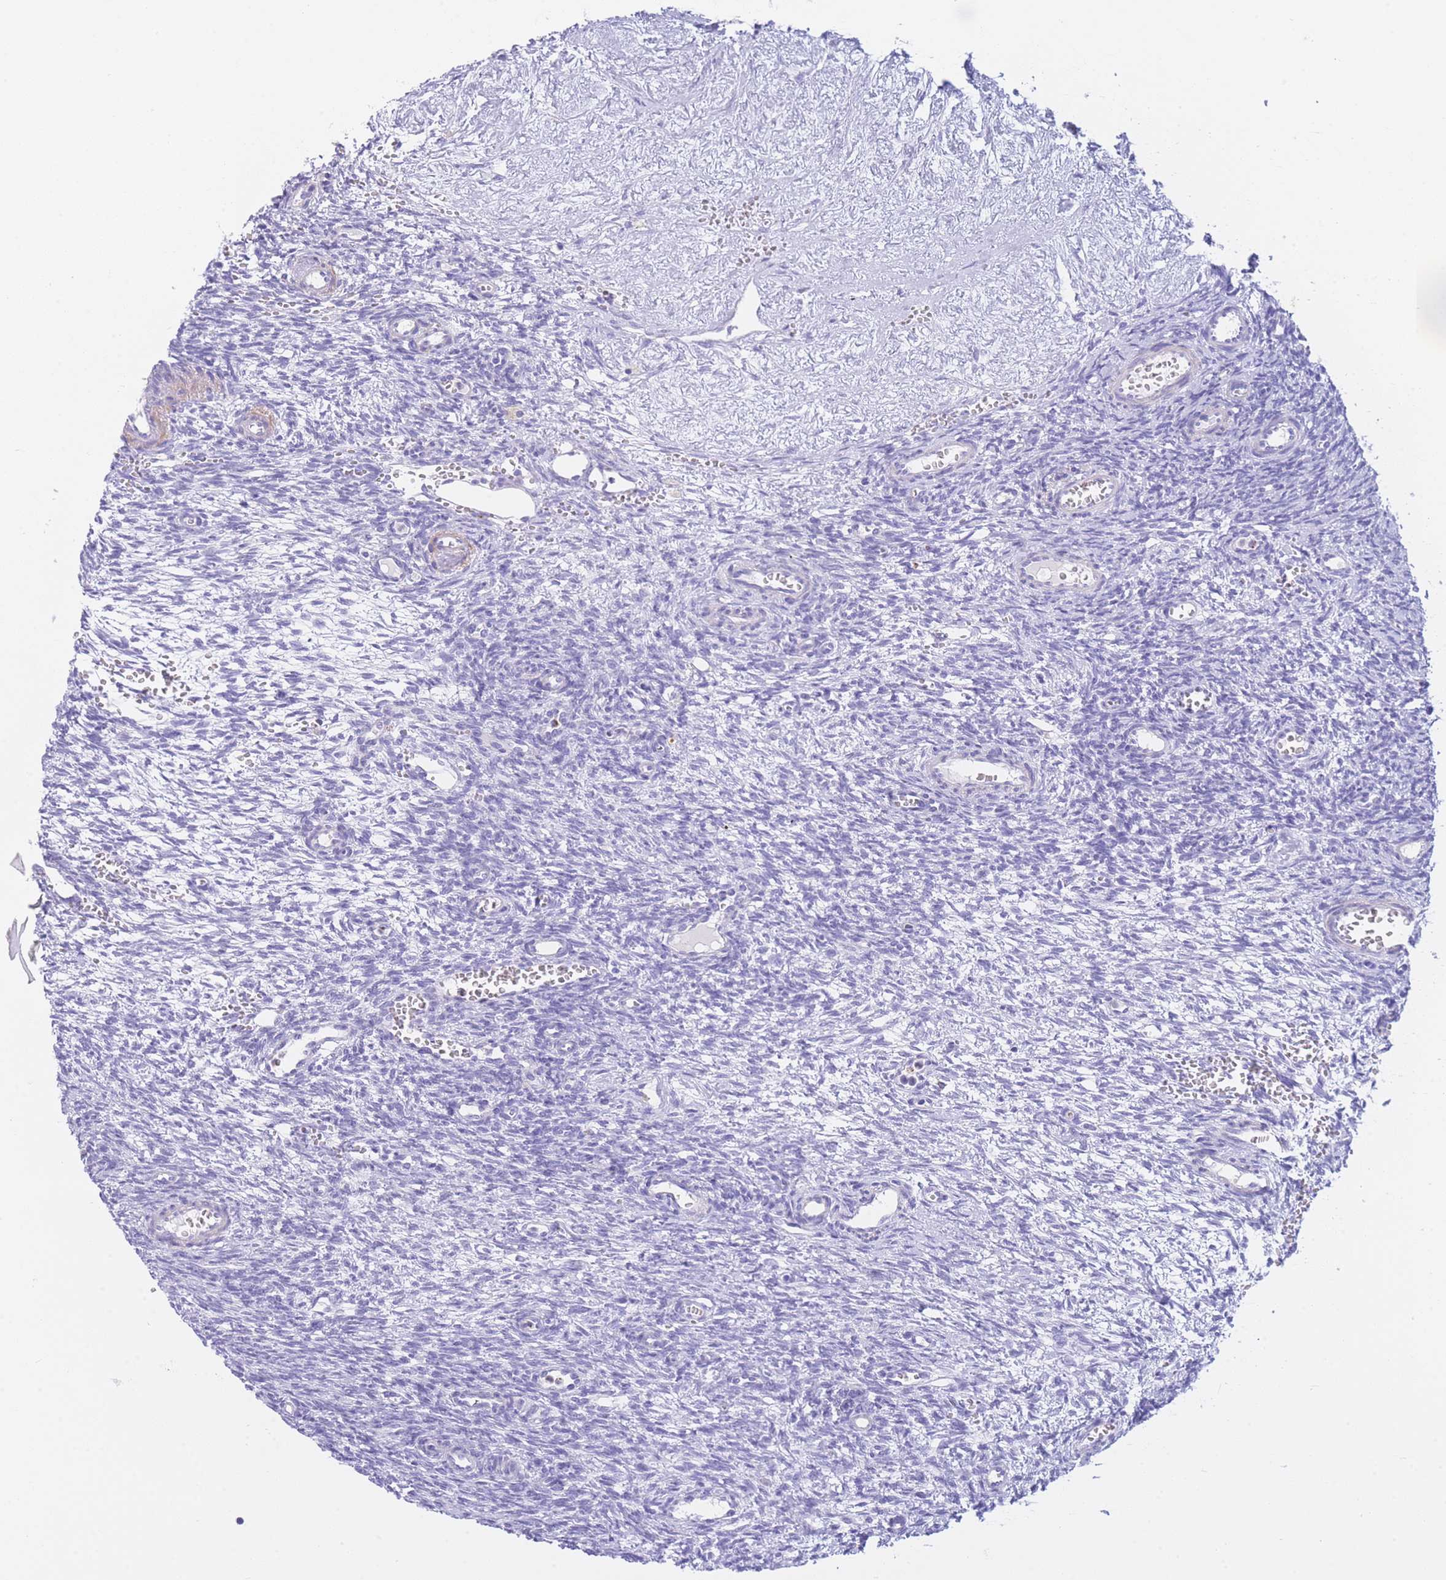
{"staining": {"intensity": "negative", "quantity": "none", "location": "none"}, "tissue": "ovary", "cell_type": "Ovarian stroma cells", "image_type": "normal", "snomed": [{"axis": "morphology", "description": "Normal tissue, NOS"}, {"axis": "topography", "description": "Ovary"}], "caption": "Ovarian stroma cells show no significant protein staining in unremarkable ovary. (Brightfield microscopy of DAB (3,3'-diaminobenzidine) immunohistochemistry at high magnification).", "gene": "PLBD1", "patient": {"sex": "female", "age": 39}}